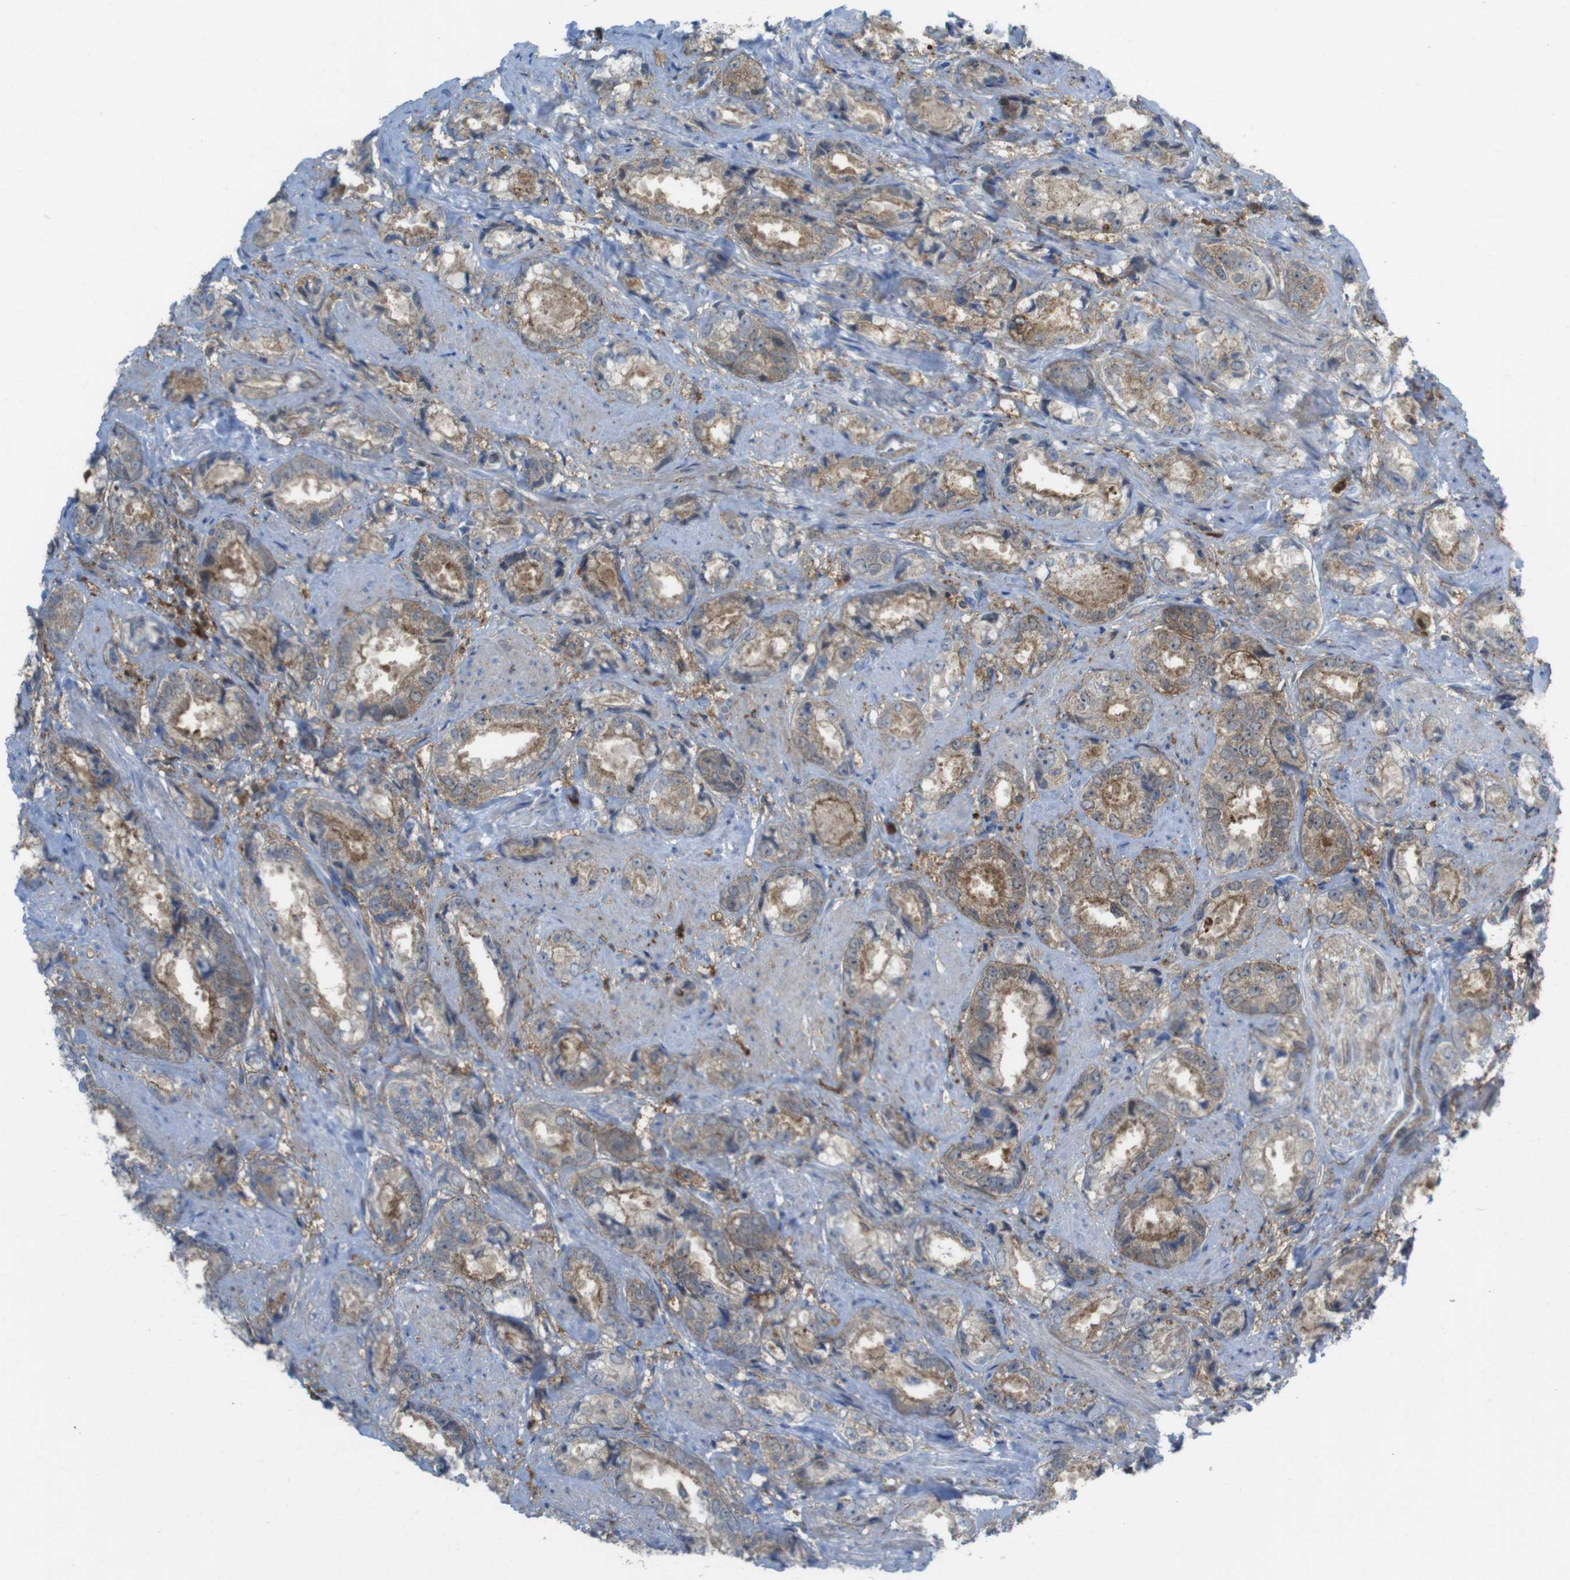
{"staining": {"intensity": "weak", "quantity": ">75%", "location": "cytoplasmic/membranous"}, "tissue": "prostate cancer", "cell_type": "Tumor cells", "image_type": "cancer", "snomed": [{"axis": "morphology", "description": "Adenocarcinoma, High grade"}, {"axis": "topography", "description": "Prostate"}], "caption": "Tumor cells demonstrate low levels of weak cytoplasmic/membranous expression in about >75% of cells in prostate cancer.", "gene": "PRKCD", "patient": {"sex": "male", "age": 61}}